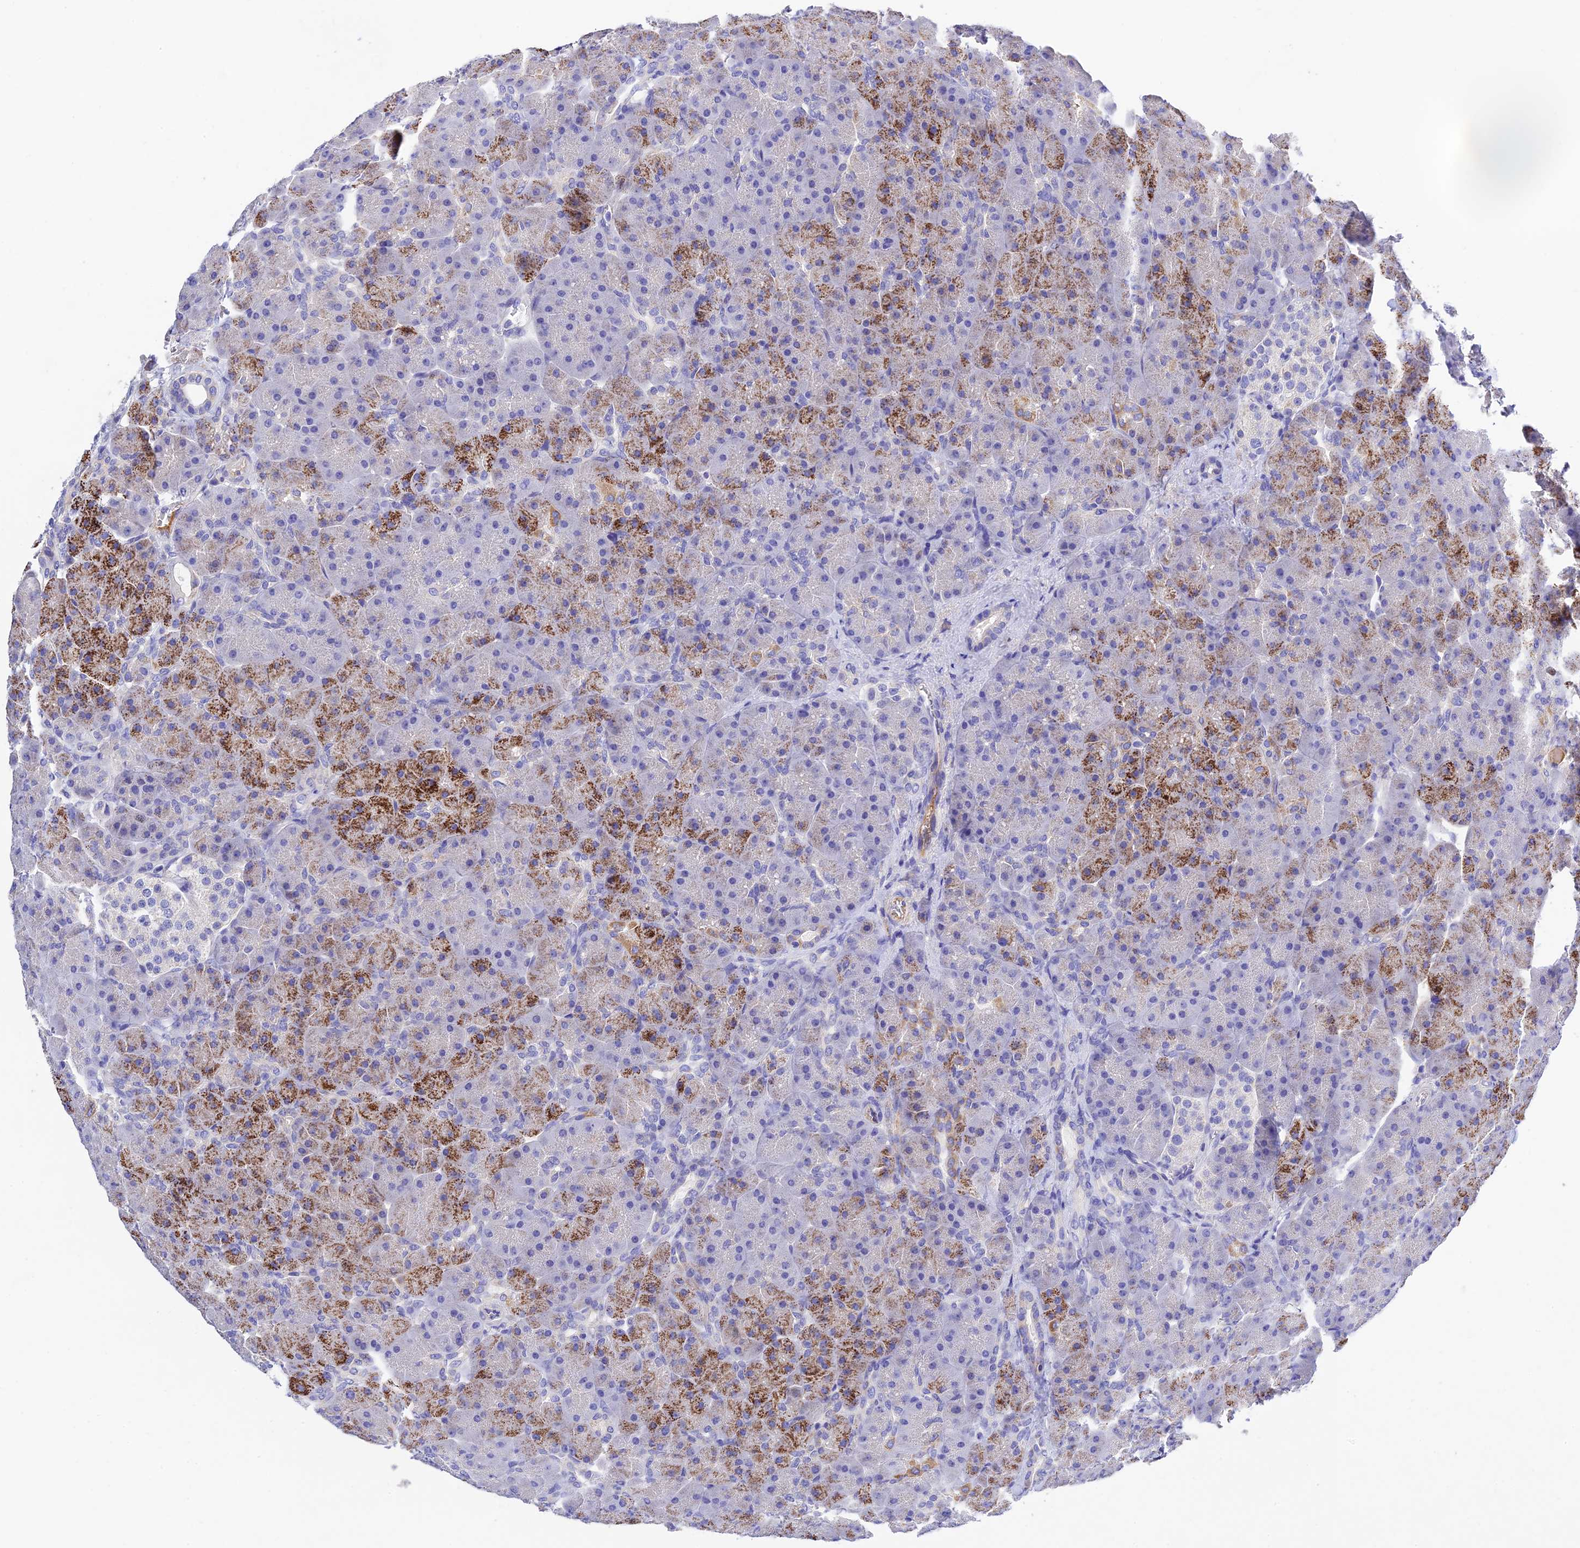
{"staining": {"intensity": "moderate", "quantity": "<25%", "location": "cytoplasmic/membranous"}, "tissue": "pancreas", "cell_type": "Exocrine glandular cells", "image_type": "normal", "snomed": [{"axis": "morphology", "description": "Normal tissue, NOS"}, {"axis": "topography", "description": "Pancreas"}], "caption": "This image shows immunohistochemistry (IHC) staining of benign pancreas, with low moderate cytoplasmic/membranous positivity in about <25% of exocrine glandular cells.", "gene": "MS4A5", "patient": {"sex": "male", "age": 66}}